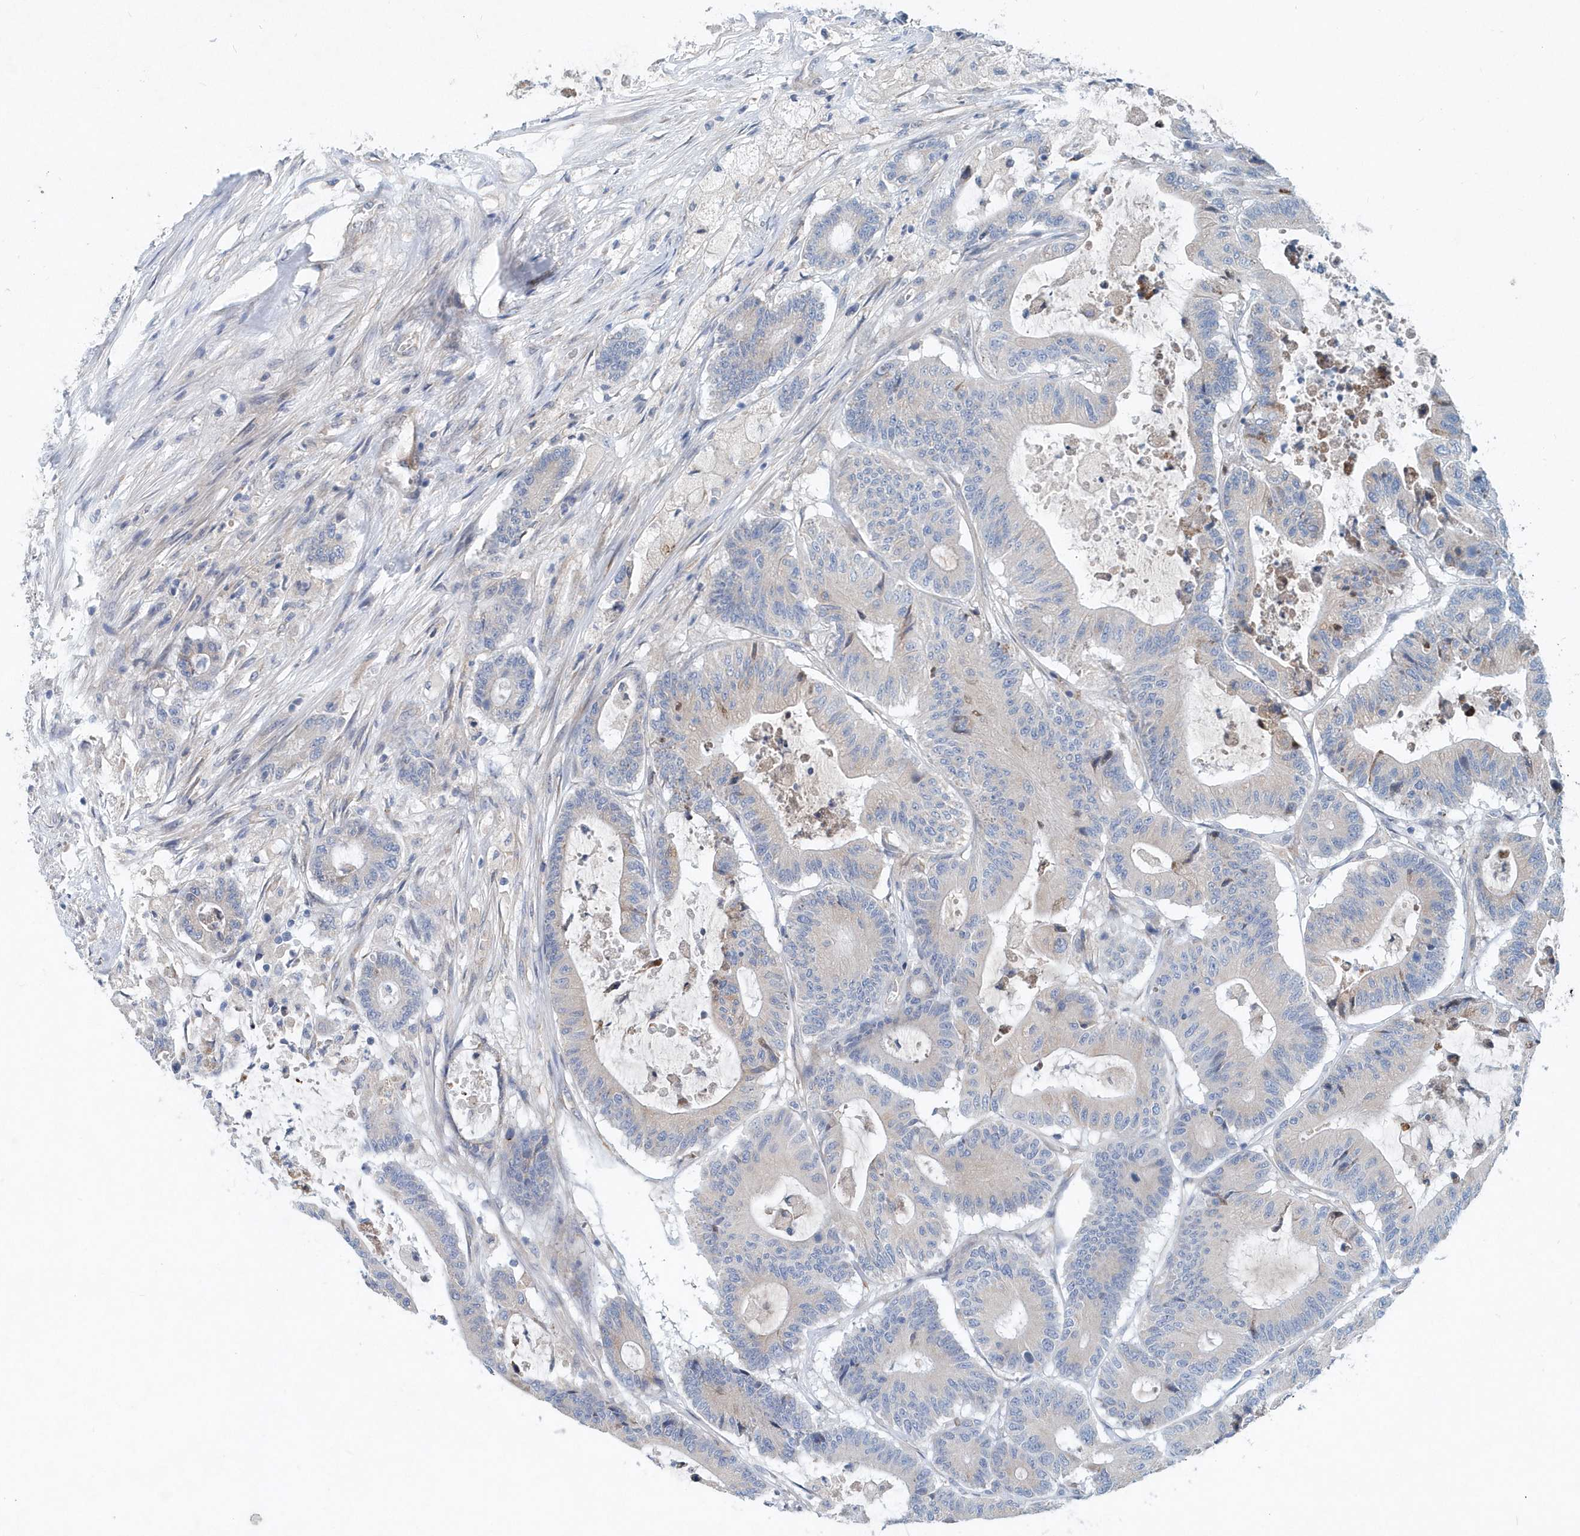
{"staining": {"intensity": "negative", "quantity": "none", "location": "none"}, "tissue": "colorectal cancer", "cell_type": "Tumor cells", "image_type": "cancer", "snomed": [{"axis": "morphology", "description": "Adenocarcinoma, NOS"}, {"axis": "topography", "description": "Colon"}], "caption": "Immunohistochemical staining of colorectal cancer (adenocarcinoma) exhibits no significant positivity in tumor cells.", "gene": "PFN2", "patient": {"sex": "female", "age": 84}}